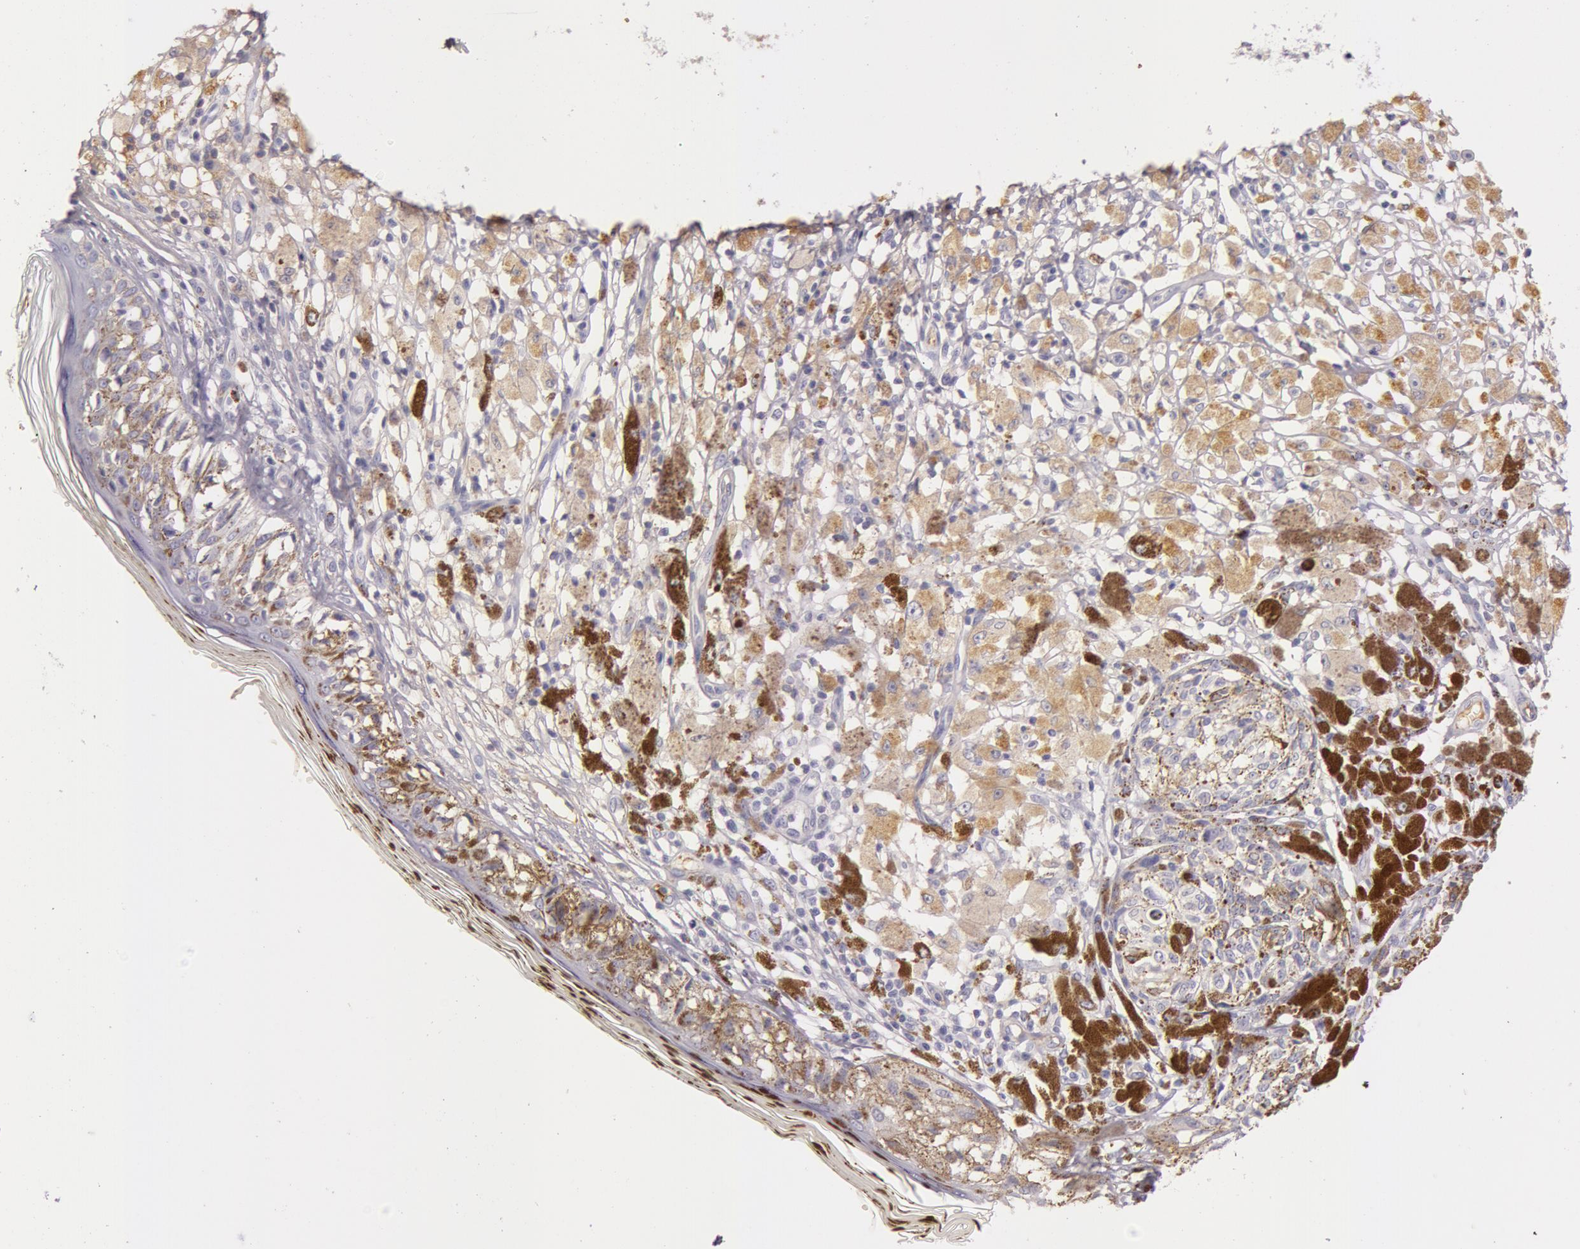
{"staining": {"intensity": "moderate", "quantity": "25%-75%", "location": "cytoplasmic/membranous"}, "tissue": "melanoma", "cell_type": "Tumor cells", "image_type": "cancer", "snomed": [{"axis": "morphology", "description": "Malignant melanoma, NOS"}, {"axis": "topography", "description": "Skin"}], "caption": "The image displays a brown stain indicating the presence of a protein in the cytoplasmic/membranous of tumor cells in malignant melanoma. The staining was performed using DAB (3,3'-diaminobenzidine) to visualize the protein expression in brown, while the nuclei were stained in blue with hematoxylin (Magnification: 20x).", "gene": "C4BPA", "patient": {"sex": "male", "age": 88}}